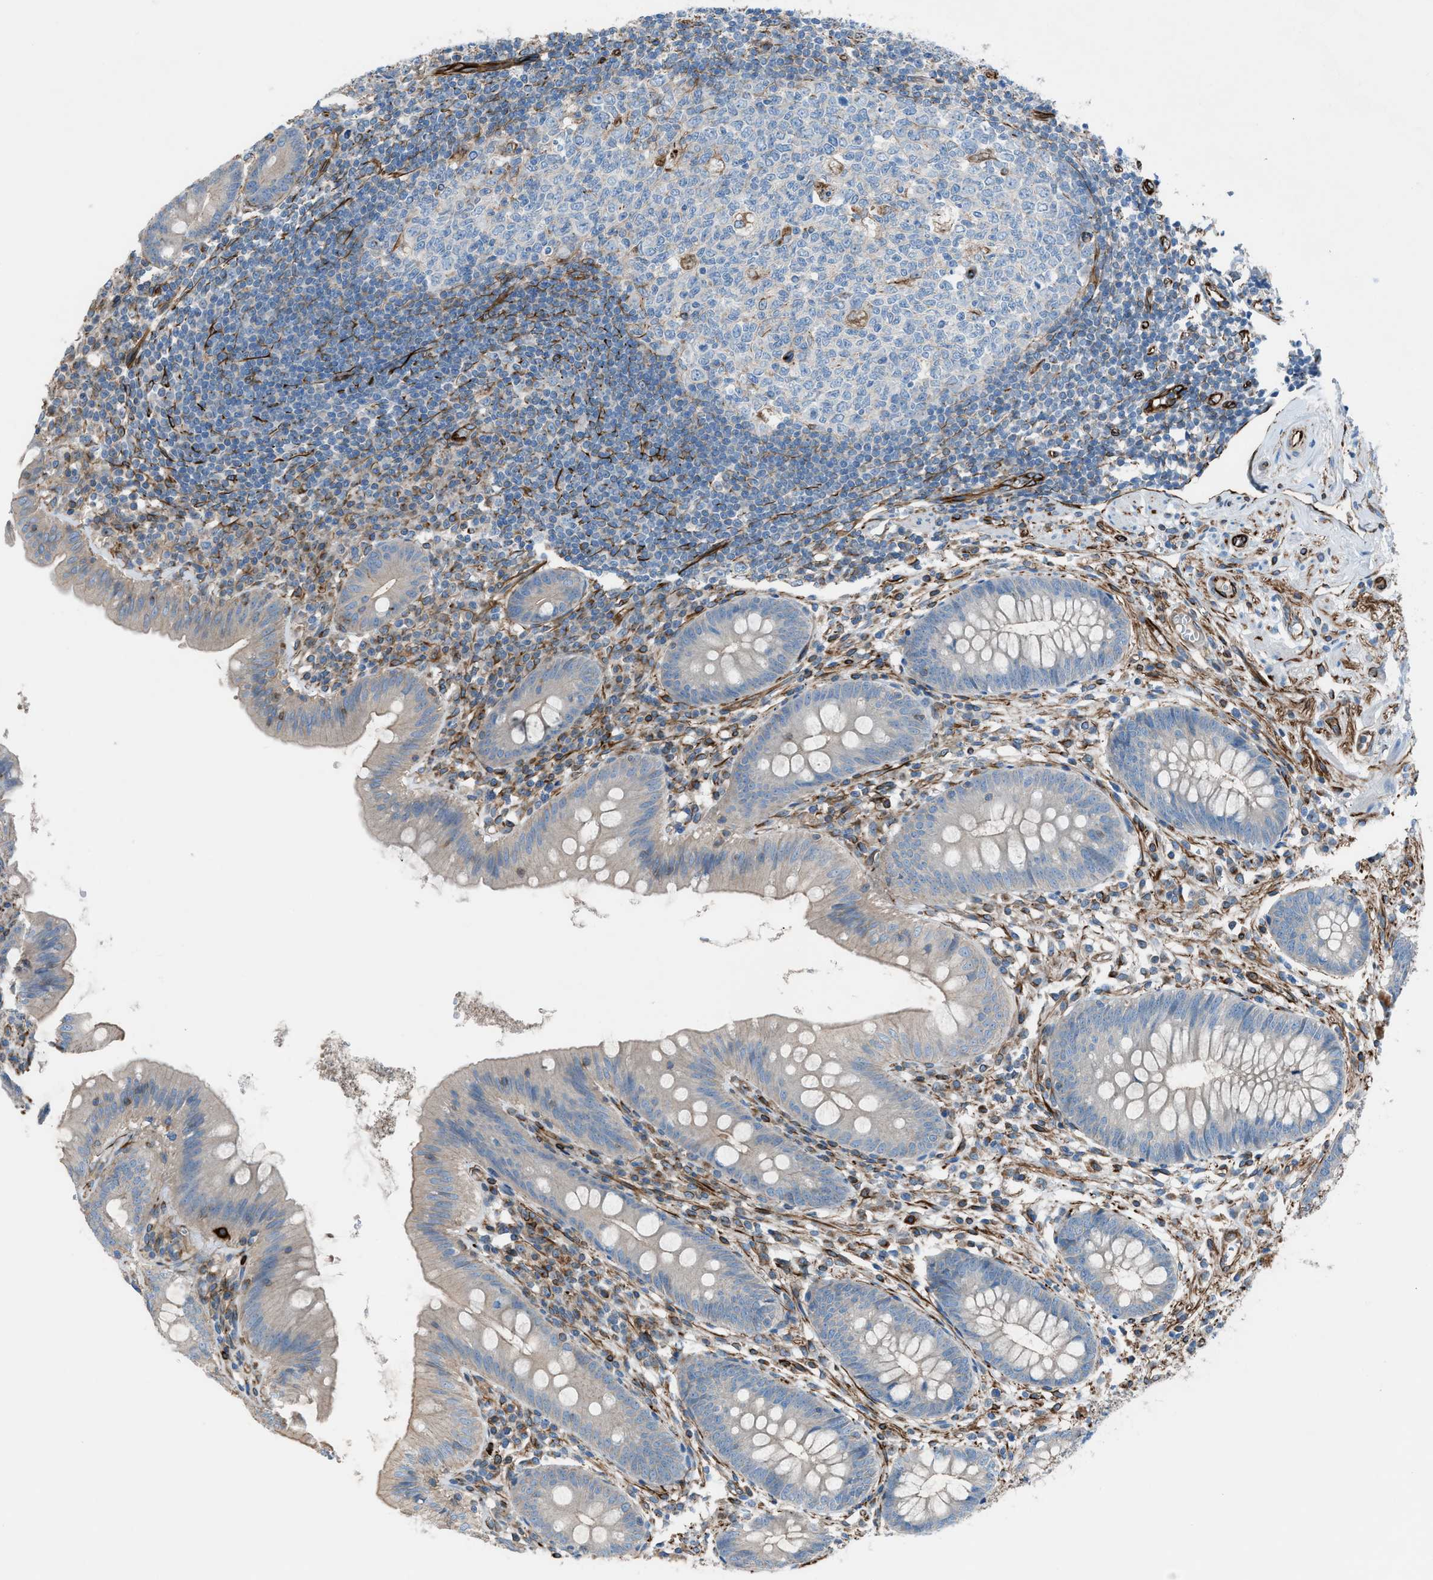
{"staining": {"intensity": "weak", "quantity": "25%-75%", "location": "cytoplasmic/membranous"}, "tissue": "appendix", "cell_type": "Glandular cells", "image_type": "normal", "snomed": [{"axis": "morphology", "description": "Normal tissue, NOS"}, {"axis": "topography", "description": "Appendix"}], "caption": "Immunohistochemical staining of benign appendix shows 25%-75% levels of weak cytoplasmic/membranous protein expression in about 25%-75% of glandular cells.", "gene": "CABP7", "patient": {"sex": "male", "age": 56}}